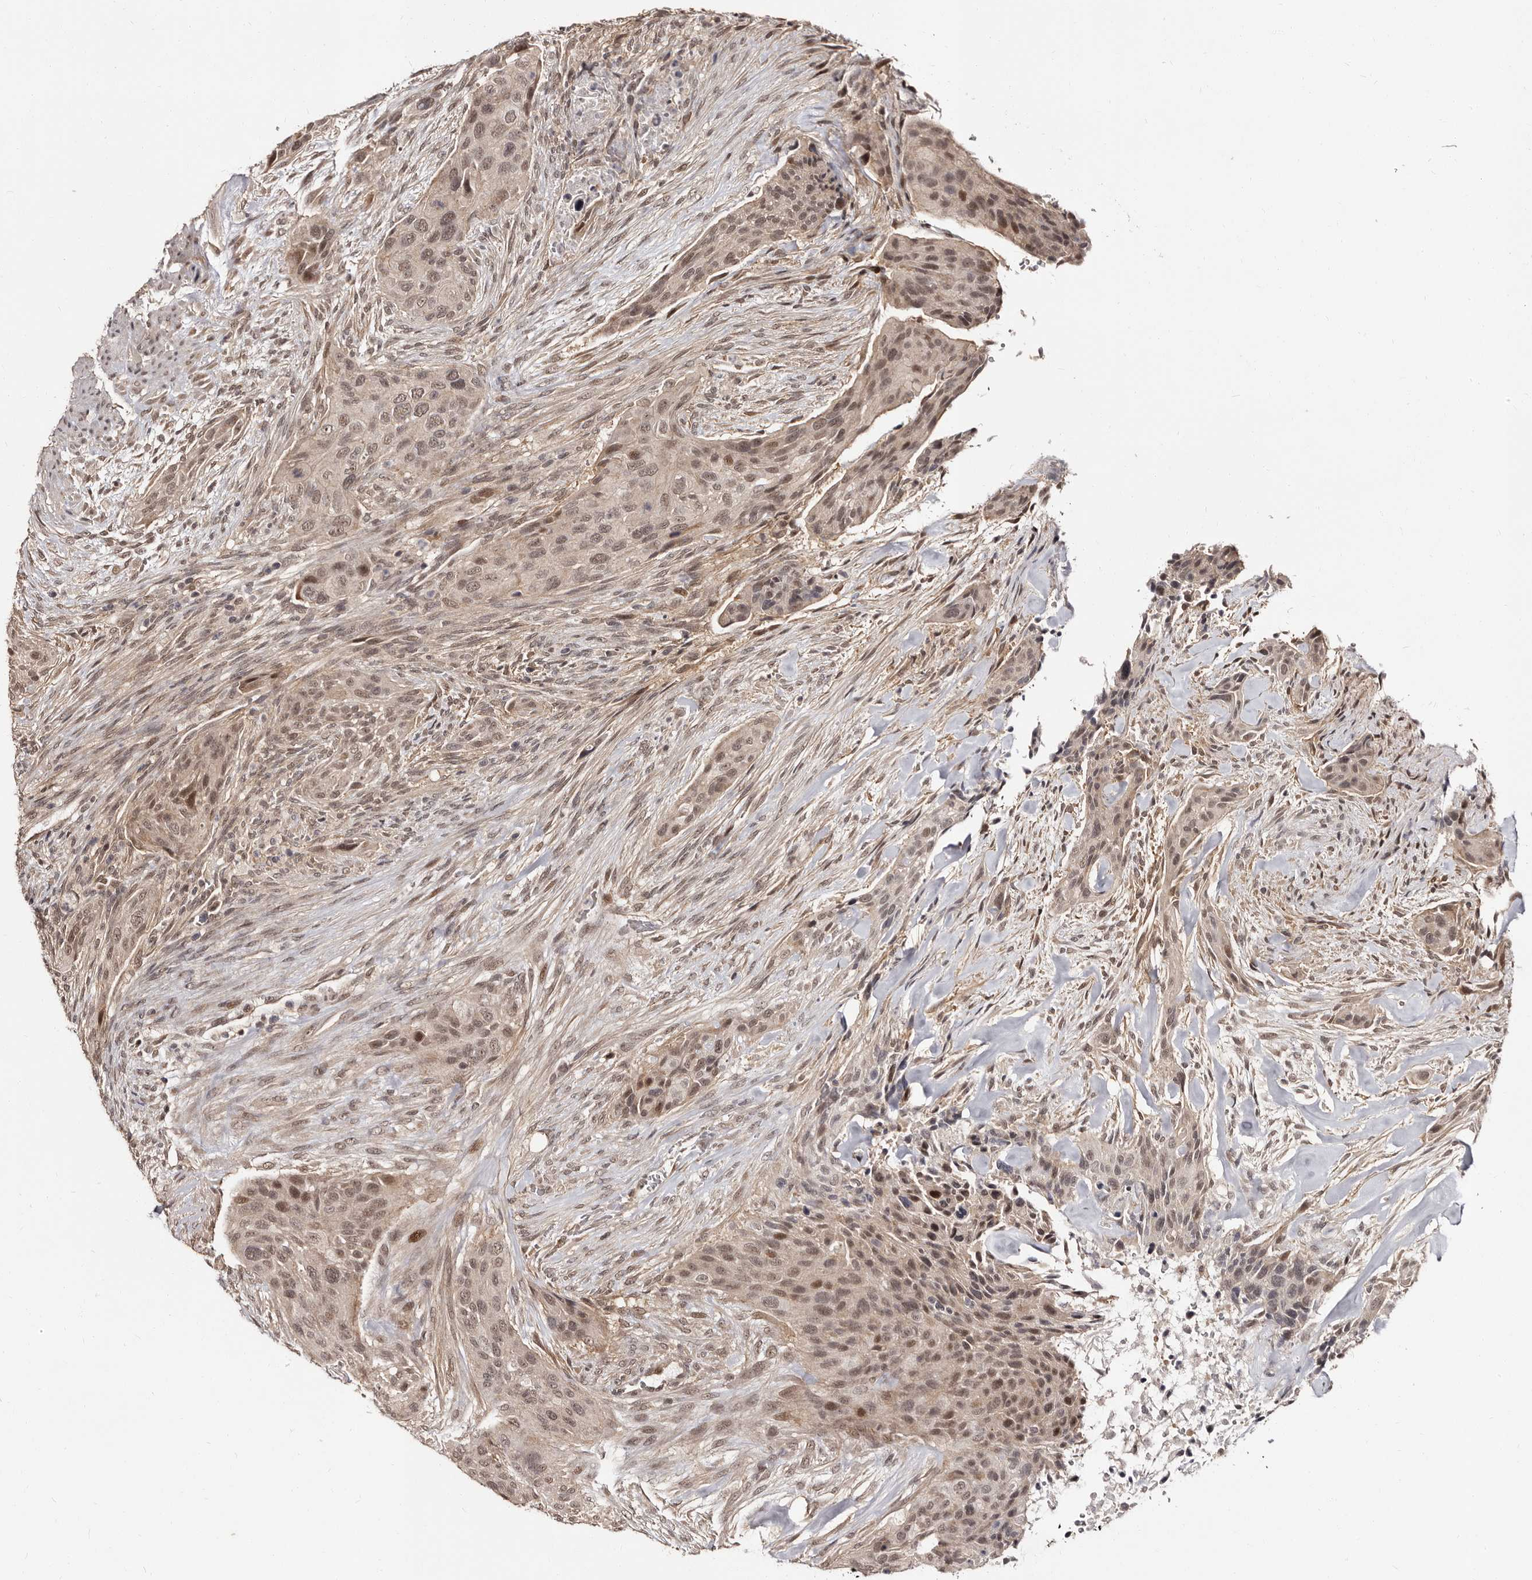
{"staining": {"intensity": "moderate", "quantity": ">75%", "location": "nuclear"}, "tissue": "urothelial cancer", "cell_type": "Tumor cells", "image_type": "cancer", "snomed": [{"axis": "morphology", "description": "Urothelial carcinoma, High grade"}, {"axis": "topography", "description": "Urinary bladder"}], "caption": "Immunohistochemistry (IHC) micrograph of neoplastic tissue: high-grade urothelial carcinoma stained using immunohistochemistry shows medium levels of moderate protein expression localized specifically in the nuclear of tumor cells, appearing as a nuclear brown color.", "gene": "TBC1D22B", "patient": {"sex": "male", "age": 35}}